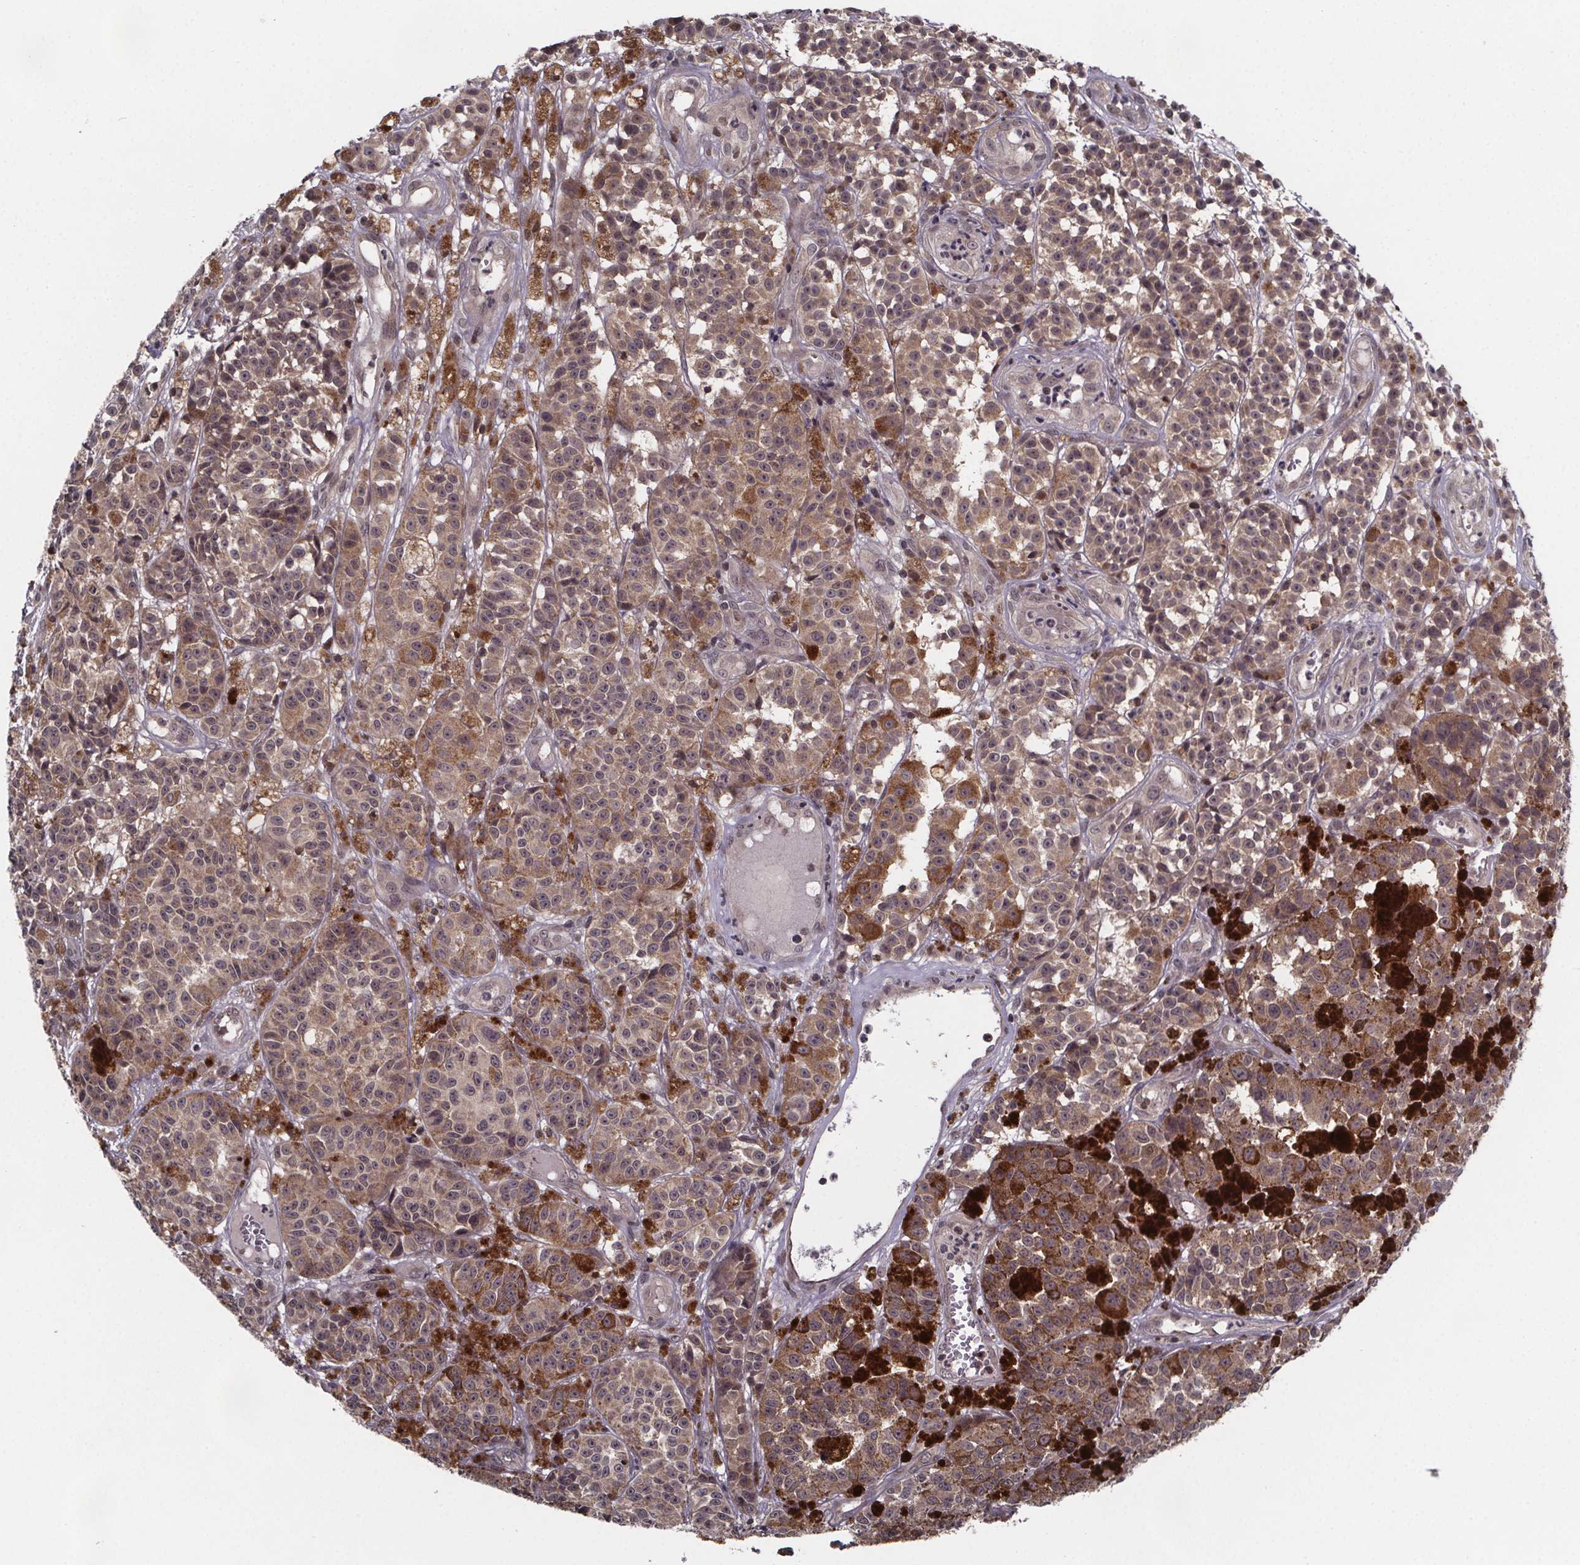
{"staining": {"intensity": "weak", "quantity": ">75%", "location": "cytoplasmic/membranous,nuclear"}, "tissue": "melanoma", "cell_type": "Tumor cells", "image_type": "cancer", "snomed": [{"axis": "morphology", "description": "Malignant melanoma, NOS"}, {"axis": "topography", "description": "Skin"}], "caption": "Protein staining displays weak cytoplasmic/membranous and nuclear expression in approximately >75% of tumor cells in melanoma.", "gene": "FN3KRP", "patient": {"sex": "female", "age": 58}}